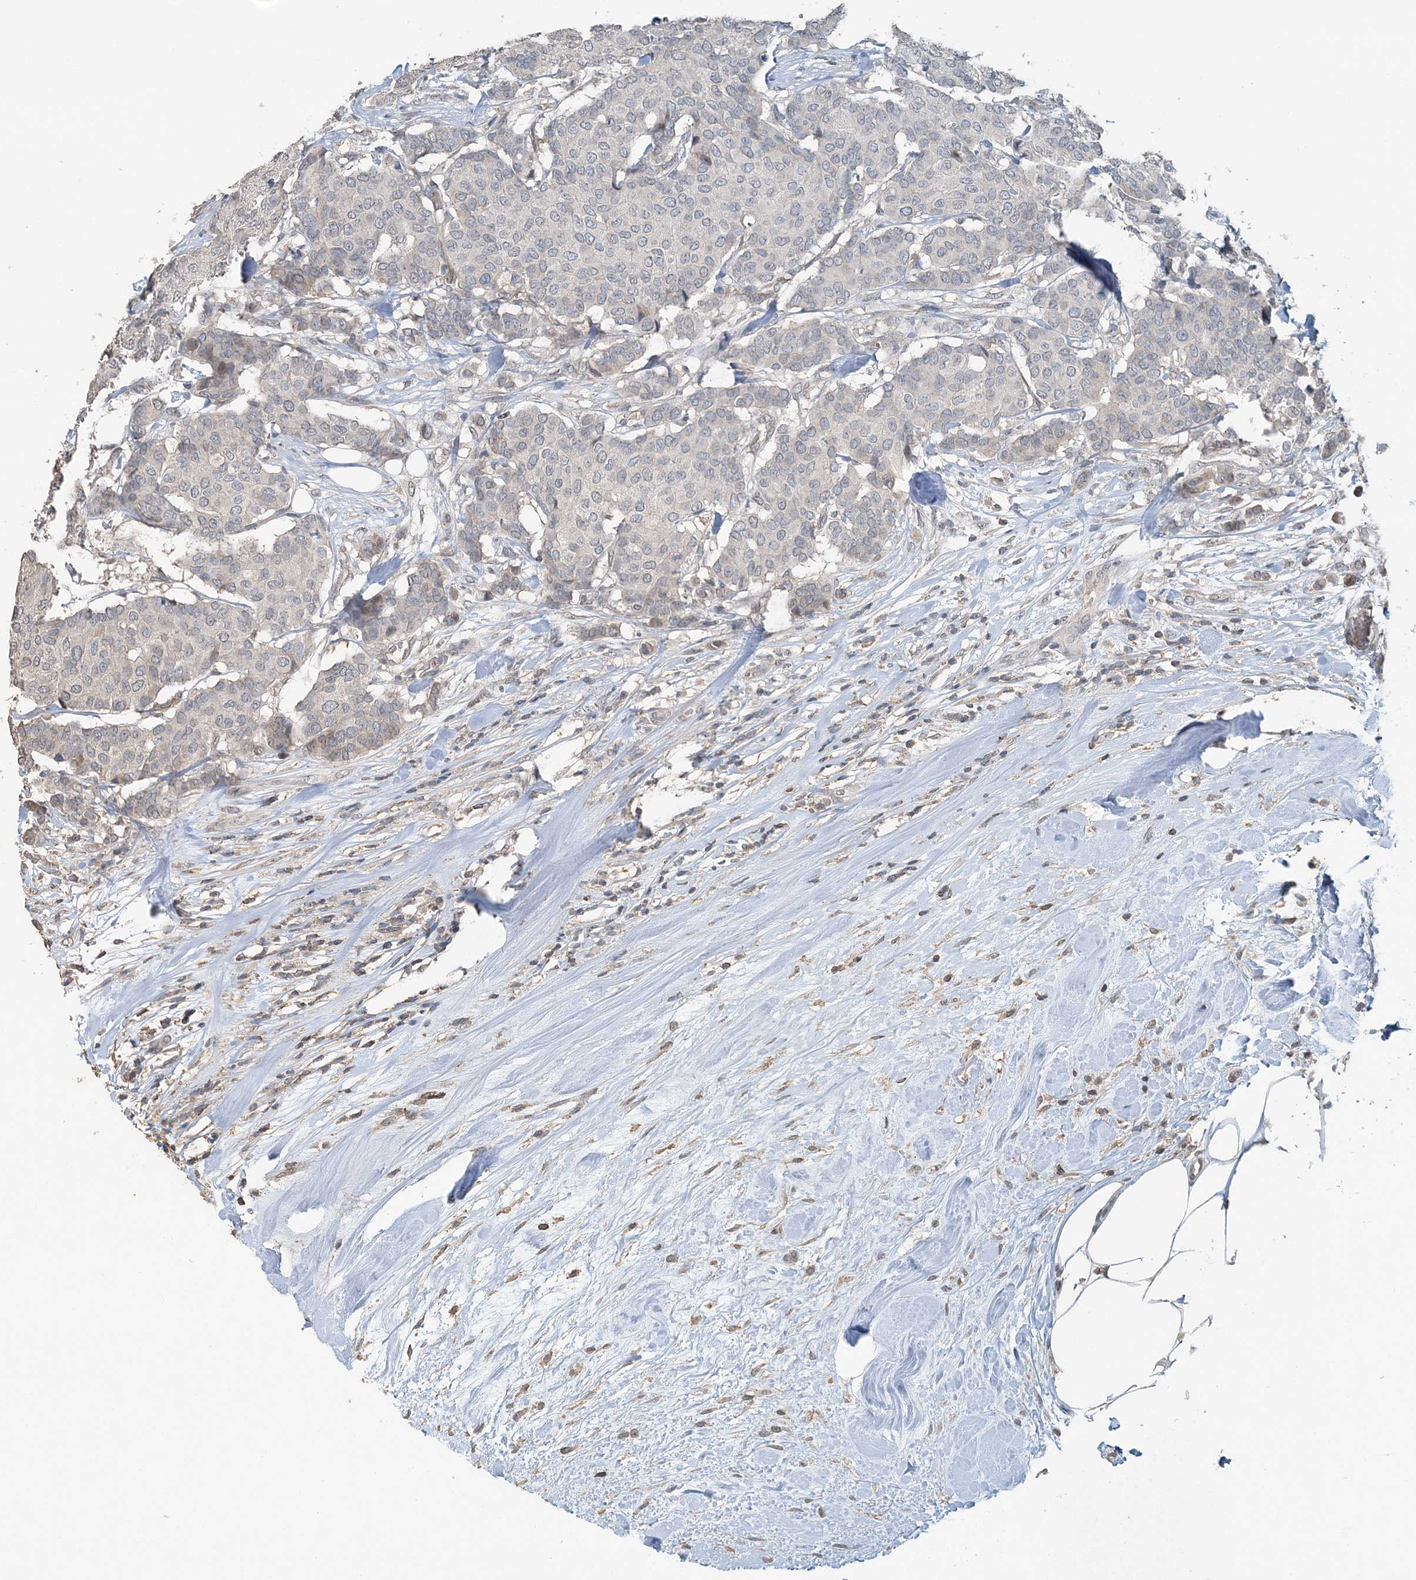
{"staining": {"intensity": "negative", "quantity": "none", "location": "none"}, "tissue": "breast cancer", "cell_type": "Tumor cells", "image_type": "cancer", "snomed": [{"axis": "morphology", "description": "Duct carcinoma"}, {"axis": "topography", "description": "Breast"}], "caption": "There is no significant positivity in tumor cells of breast infiltrating ductal carcinoma. (Immunohistochemistry (ihc), brightfield microscopy, high magnification).", "gene": "FAM110A", "patient": {"sex": "female", "age": 75}}